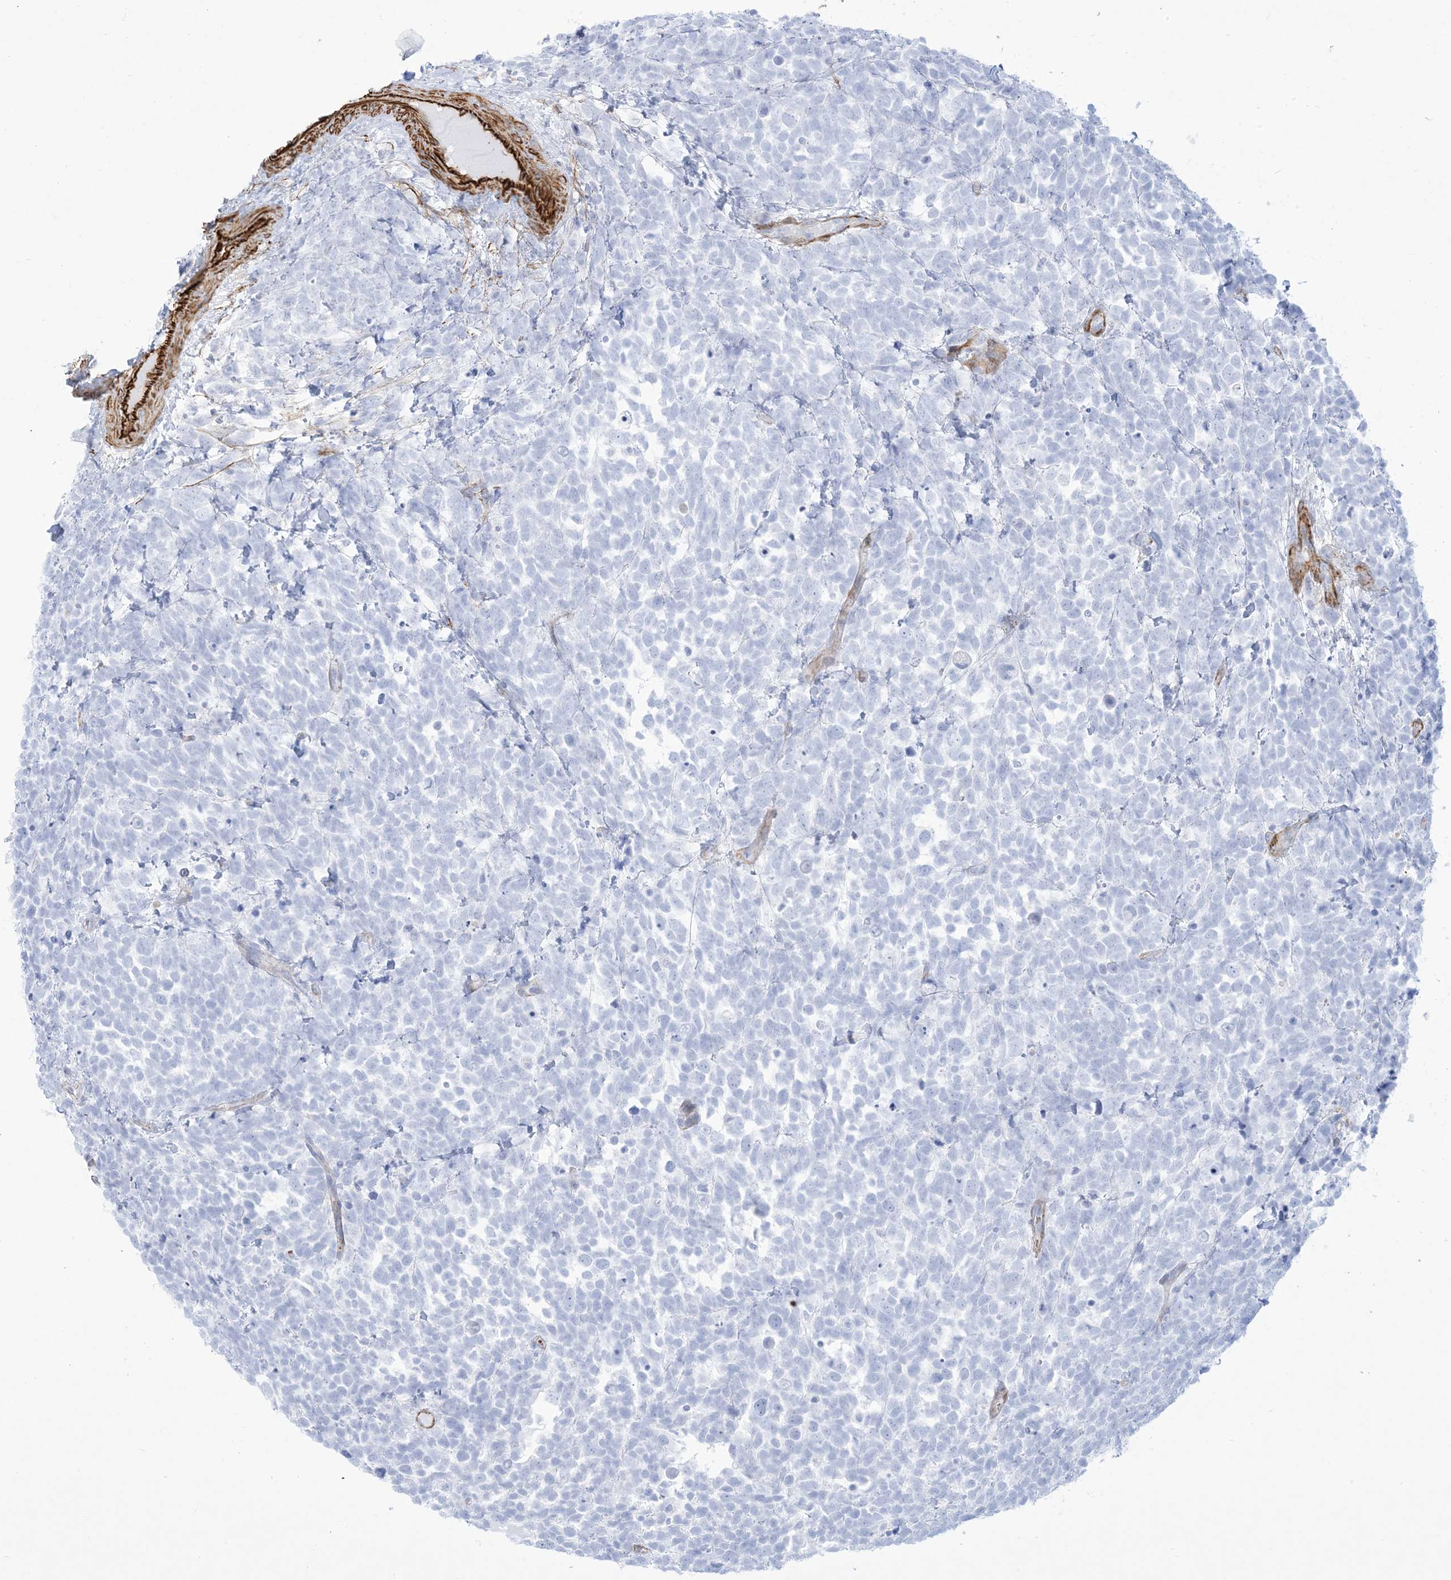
{"staining": {"intensity": "negative", "quantity": "none", "location": "none"}, "tissue": "urothelial cancer", "cell_type": "Tumor cells", "image_type": "cancer", "snomed": [{"axis": "morphology", "description": "Urothelial carcinoma, High grade"}, {"axis": "topography", "description": "Urinary bladder"}], "caption": "Human urothelial carcinoma (high-grade) stained for a protein using immunohistochemistry (IHC) exhibits no positivity in tumor cells.", "gene": "B3GNT7", "patient": {"sex": "female", "age": 82}}